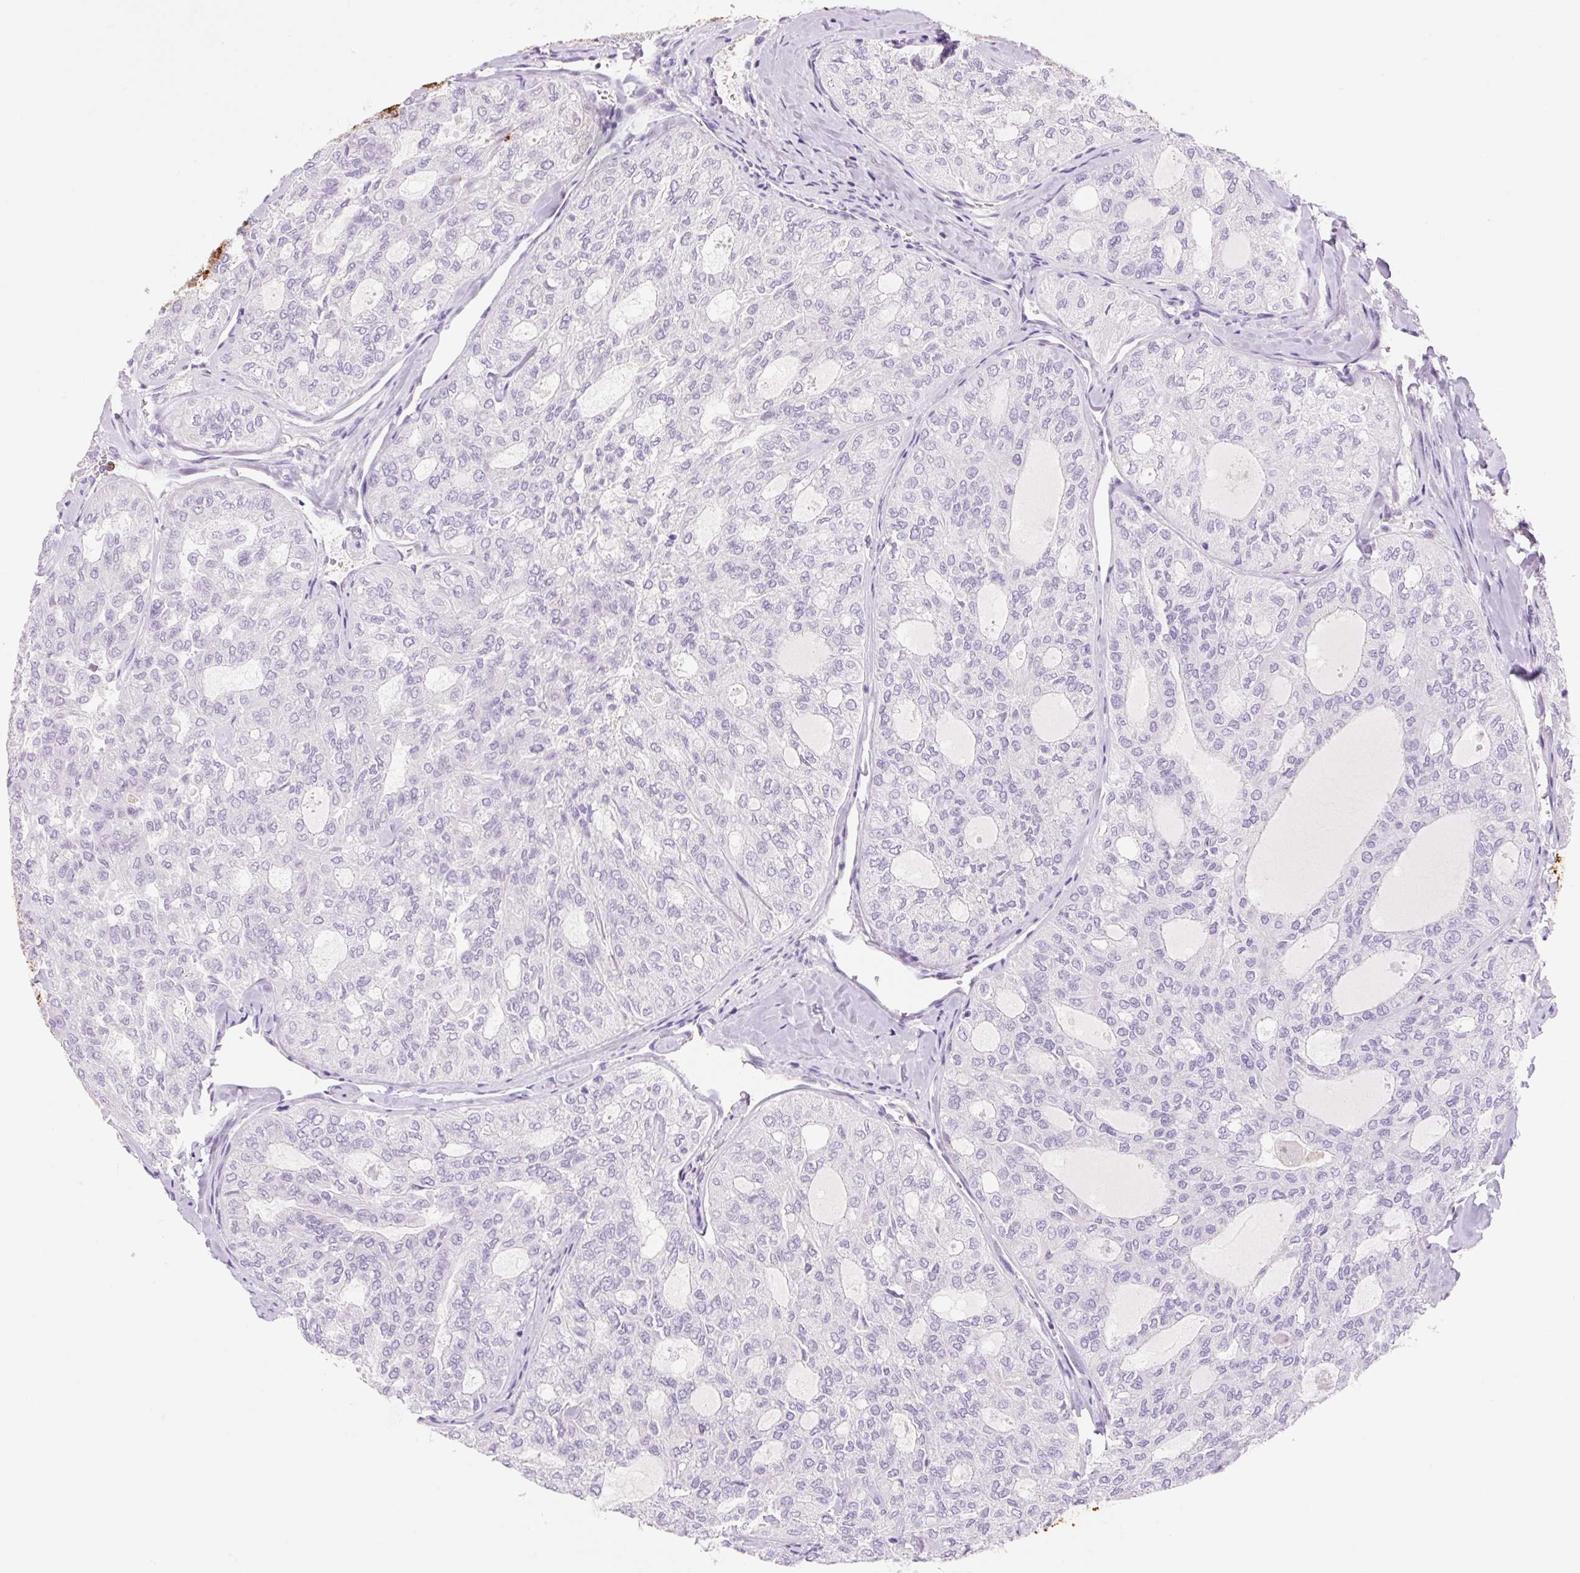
{"staining": {"intensity": "negative", "quantity": "none", "location": "none"}, "tissue": "thyroid cancer", "cell_type": "Tumor cells", "image_type": "cancer", "snomed": [{"axis": "morphology", "description": "Follicular adenoma carcinoma, NOS"}, {"axis": "topography", "description": "Thyroid gland"}], "caption": "An IHC histopathology image of thyroid cancer is shown. There is no staining in tumor cells of thyroid cancer.", "gene": "FABP5", "patient": {"sex": "male", "age": 75}}